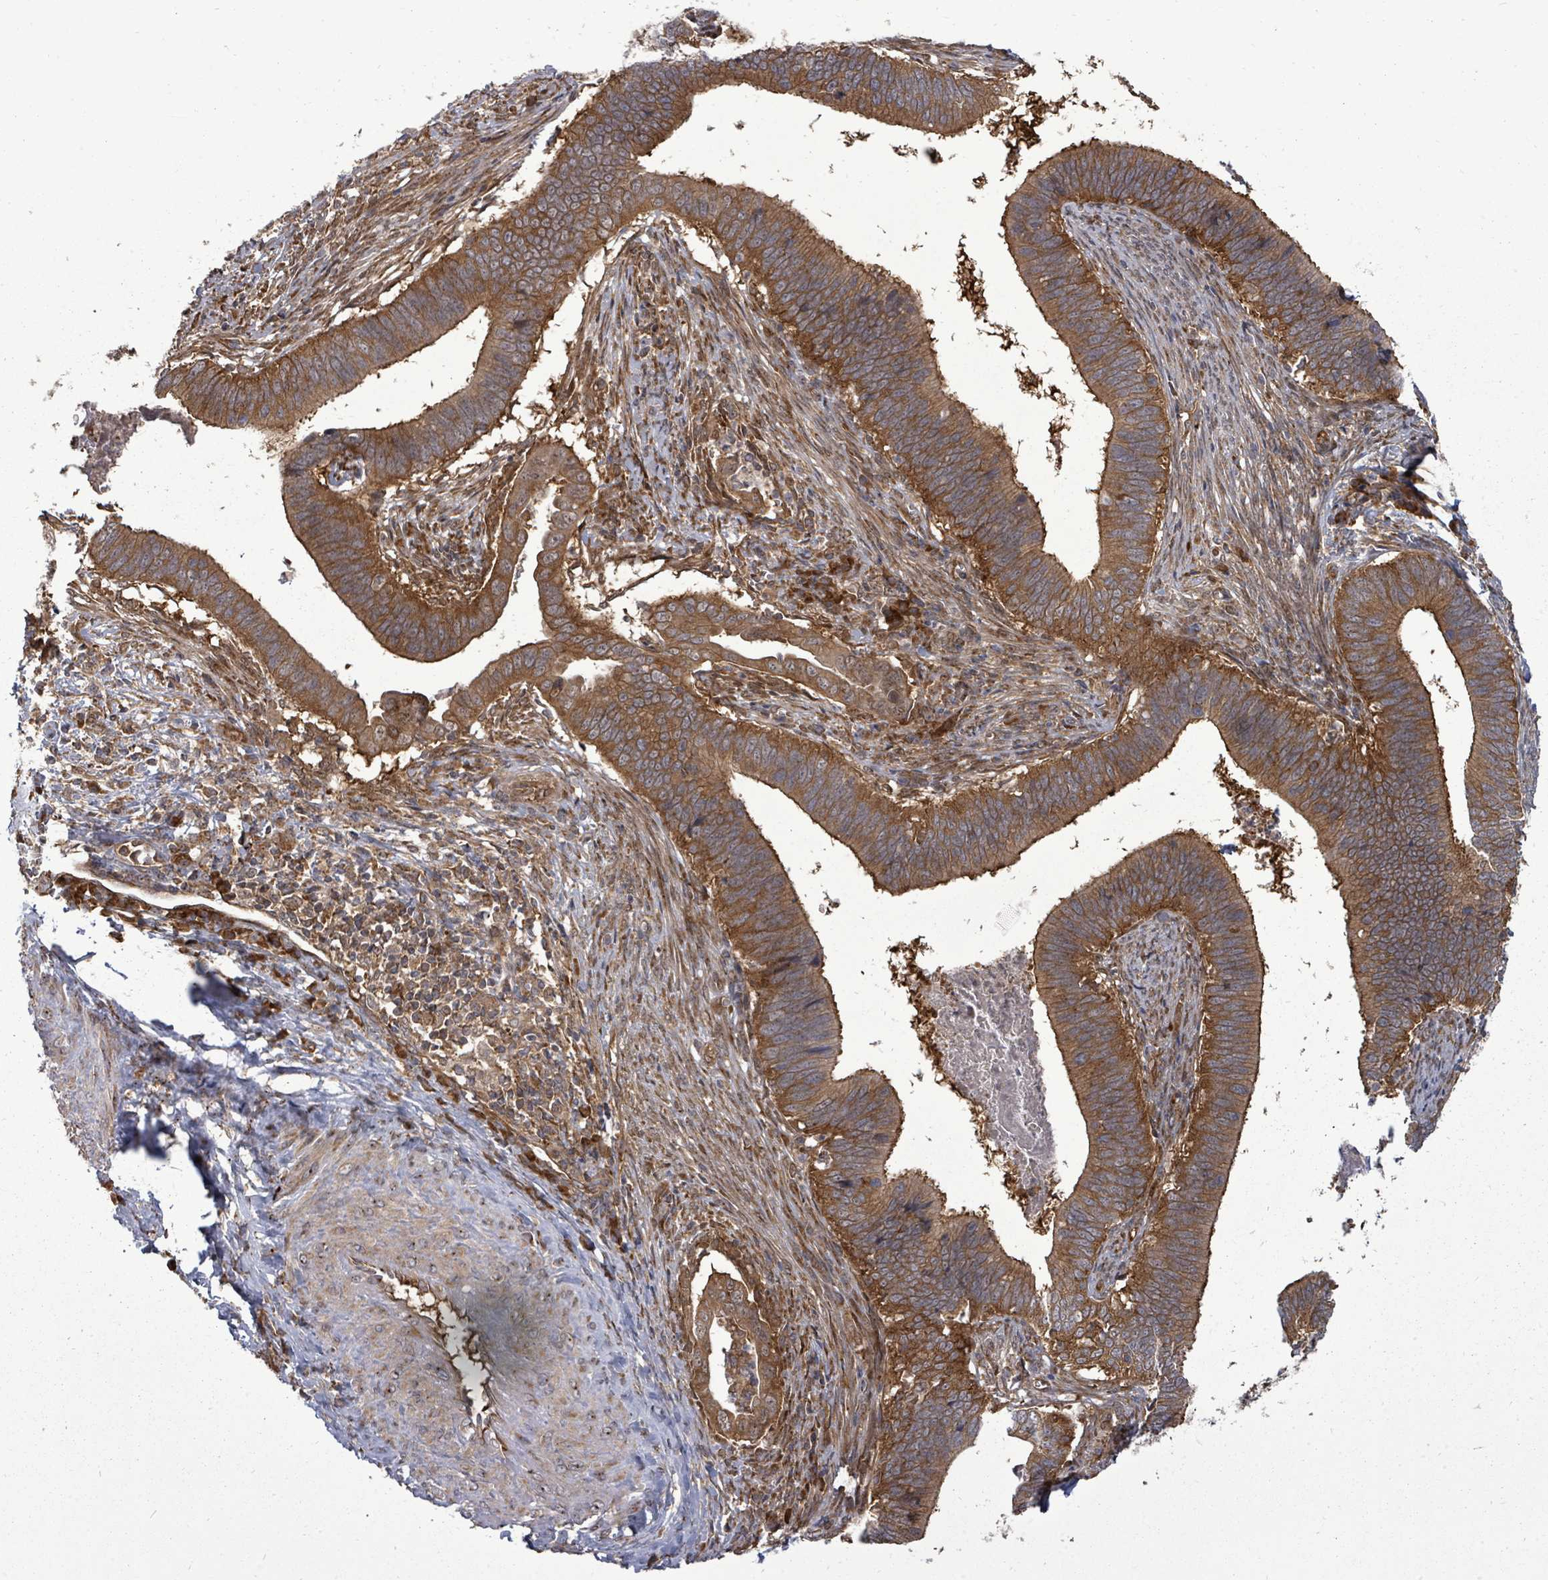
{"staining": {"intensity": "strong", "quantity": ">75%", "location": "cytoplasmic/membranous"}, "tissue": "cervical cancer", "cell_type": "Tumor cells", "image_type": "cancer", "snomed": [{"axis": "morphology", "description": "Adenocarcinoma, NOS"}, {"axis": "topography", "description": "Cervix"}], "caption": "Protein staining by IHC demonstrates strong cytoplasmic/membranous staining in approximately >75% of tumor cells in adenocarcinoma (cervical). The protein is shown in brown color, while the nuclei are stained blue.", "gene": "EIF3C", "patient": {"sex": "female", "age": 42}}